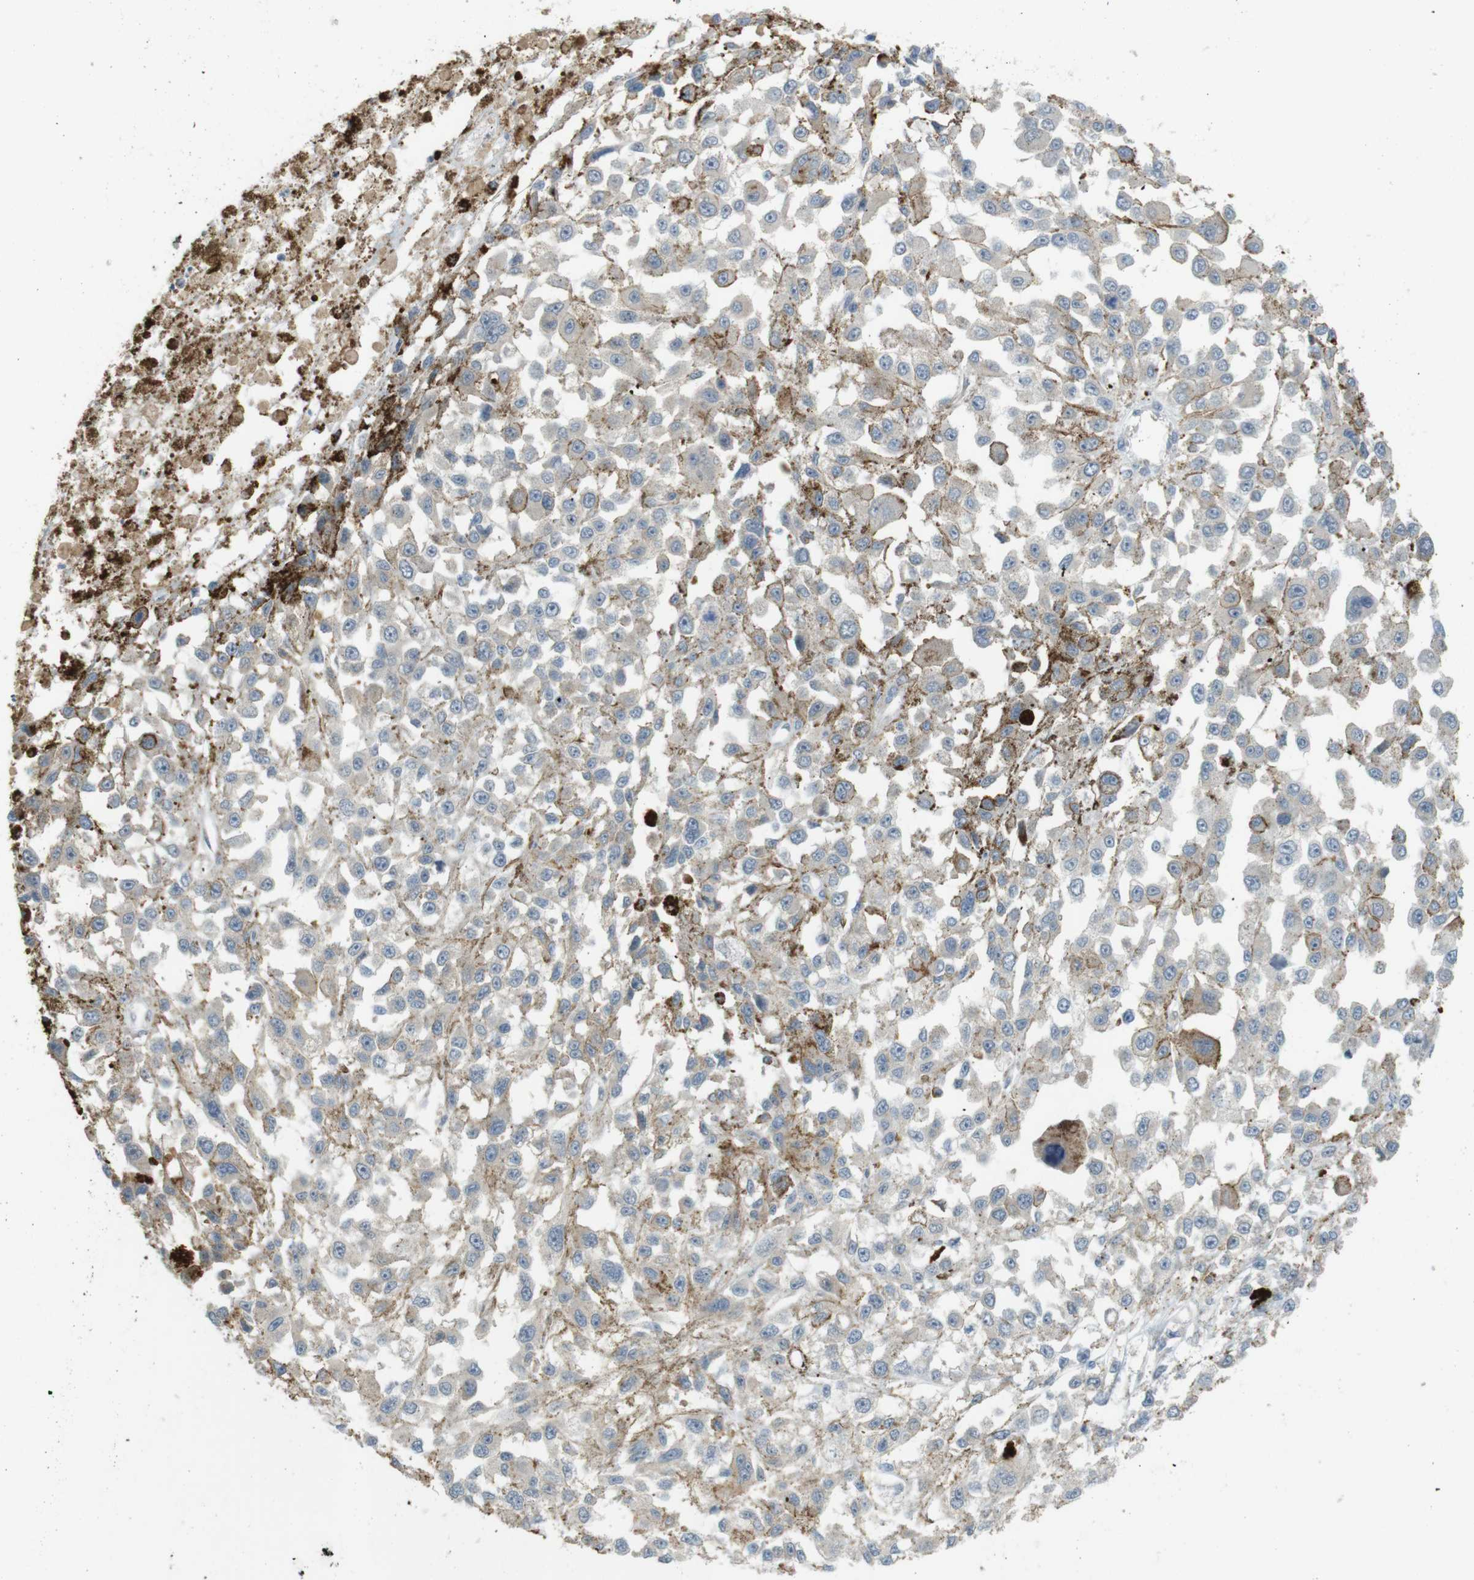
{"staining": {"intensity": "negative", "quantity": "none", "location": "none"}, "tissue": "melanoma", "cell_type": "Tumor cells", "image_type": "cancer", "snomed": [{"axis": "morphology", "description": "Malignant melanoma, Metastatic site"}, {"axis": "topography", "description": "Lymph node"}], "caption": "Immunohistochemical staining of human melanoma demonstrates no significant staining in tumor cells.", "gene": "UGT8", "patient": {"sex": "male", "age": 59}}